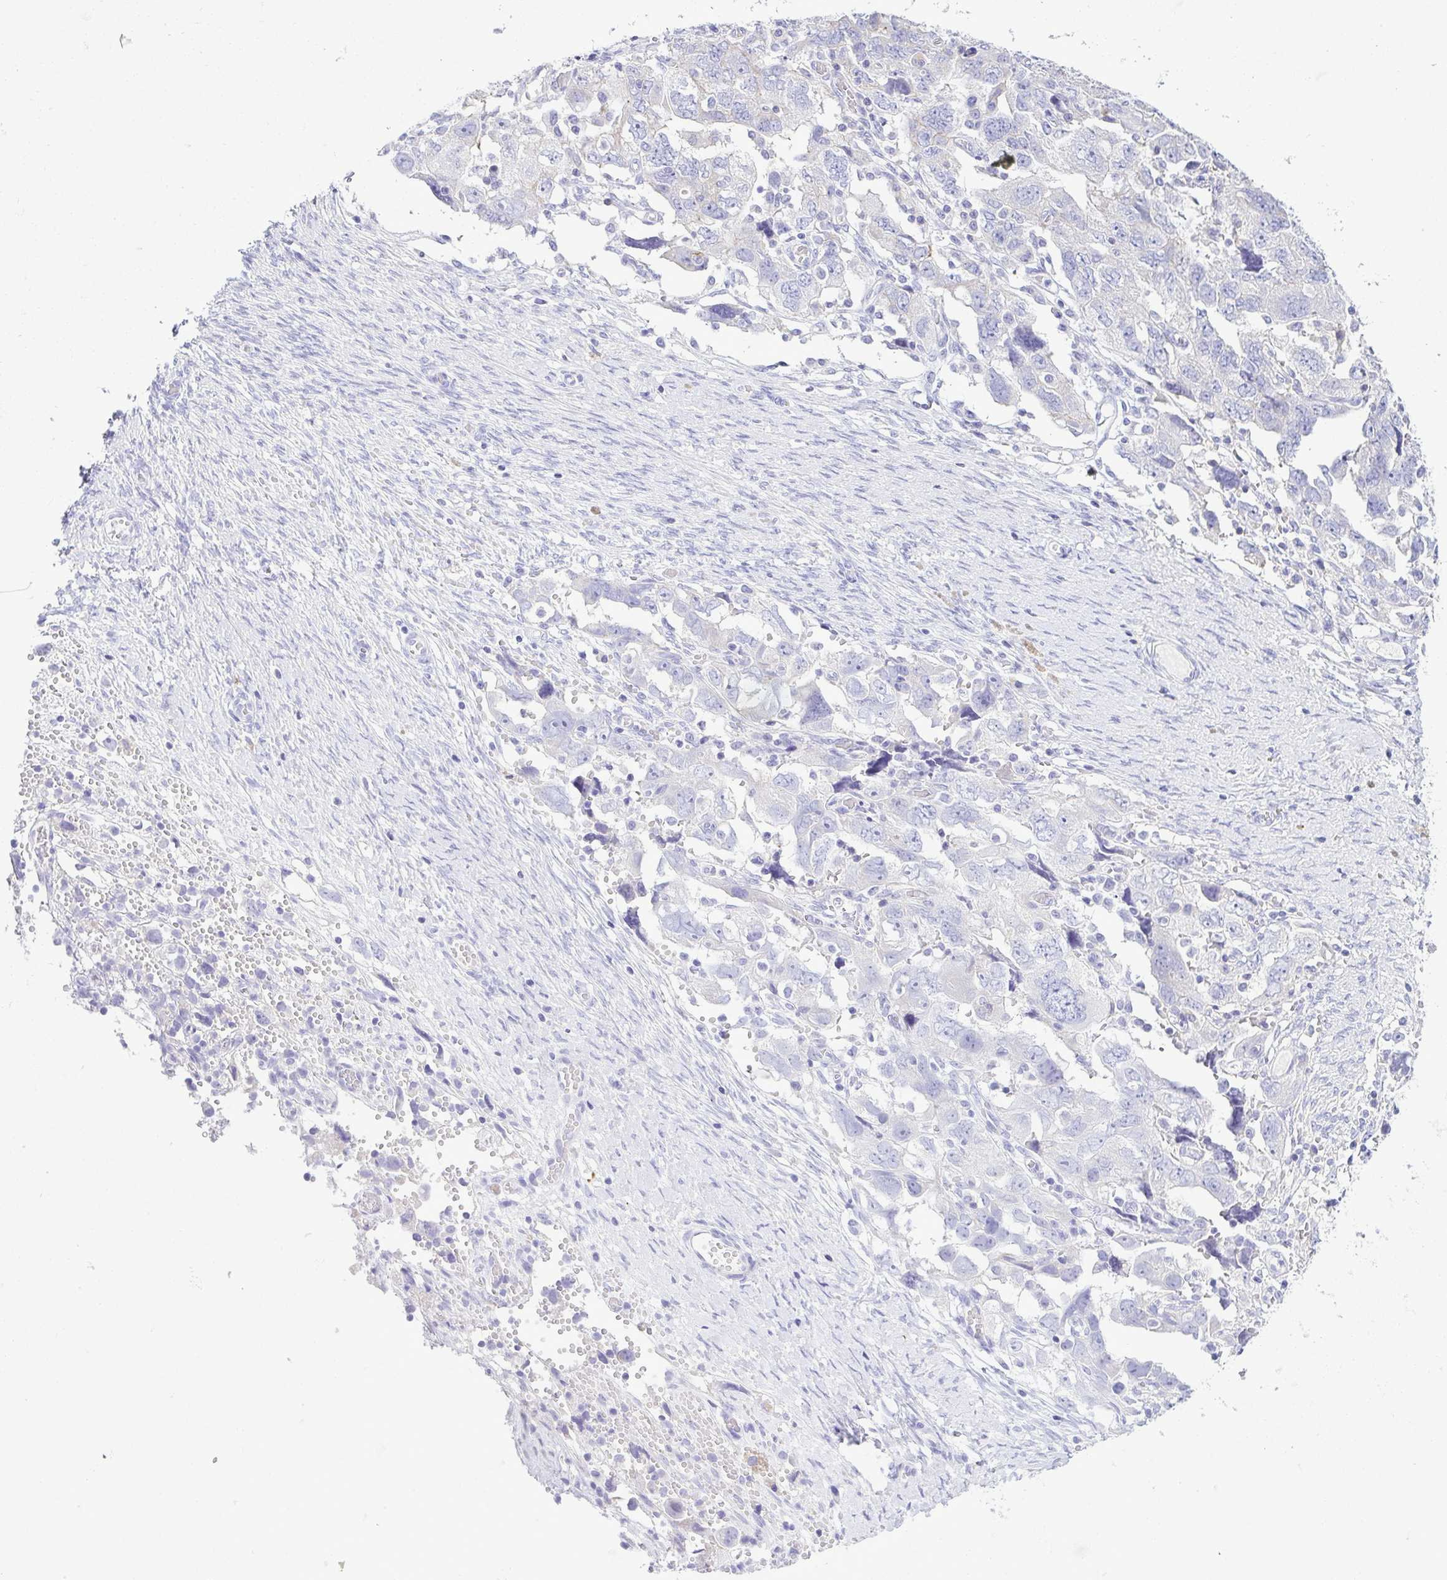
{"staining": {"intensity": "negative", "quantity": "none", "location": "none"}, "tissue": "ovarian cancer", "cell_type": "Tumor cells", "image_type": "cancer", "snomed": [{"axis": "morphology", "description": "Carcinoma, NOS"}, {"axis": "morphology", "description": "Cystadenocarcinoma, serous, NOS"}, {"axis": "topography", "description": "Ovary"}], "caption": "Immunohistochemistry micrograph of human ovarian cancer (serous cystadenocarcinoma) stained for a protein (brown), which exhibits no staining in tumor cells.", "gene": "GPR182", "patient": {"sex": "female", "age": 69}}